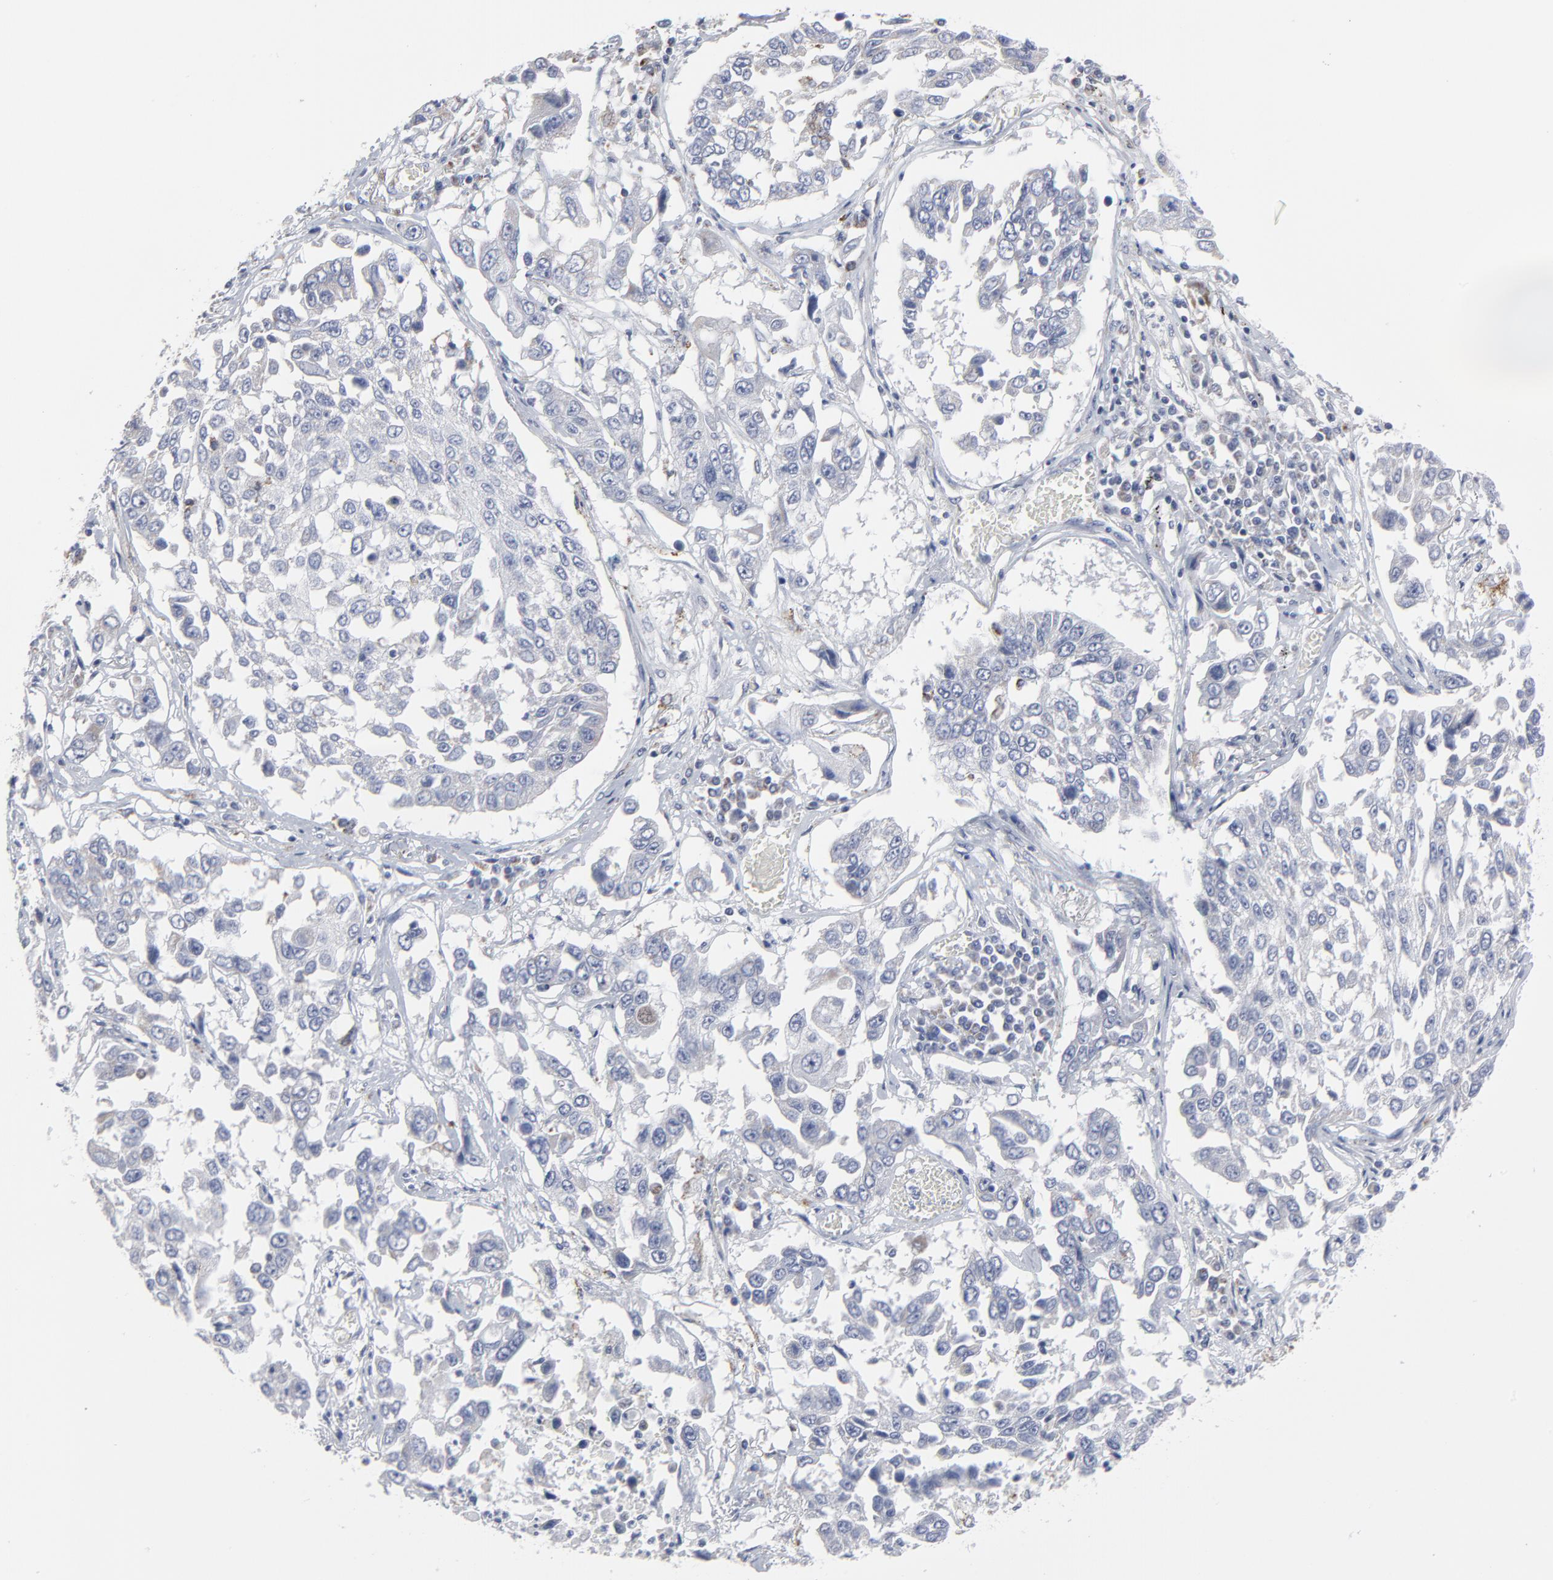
{"staining": {"intensity": "negative", "quantity": "none", "location": "none"}, "tissue": "lung cancer", "cell_type": "Tumor cells", "image_type": "cancer", "snomed": [{"axis": "morphology", "description": "Squamous cell carcinoma, NOS"}, {"axis": "topography", "description": "Lung"}], "caption": "Immunohistochemistry histopathology image of squamous cell carcinoma (lung) stained for a protein (brown), which reveals no expression in tumor cells.", "gene": "TXNRD2", "patient": {"sex": "male", "age": 71}}